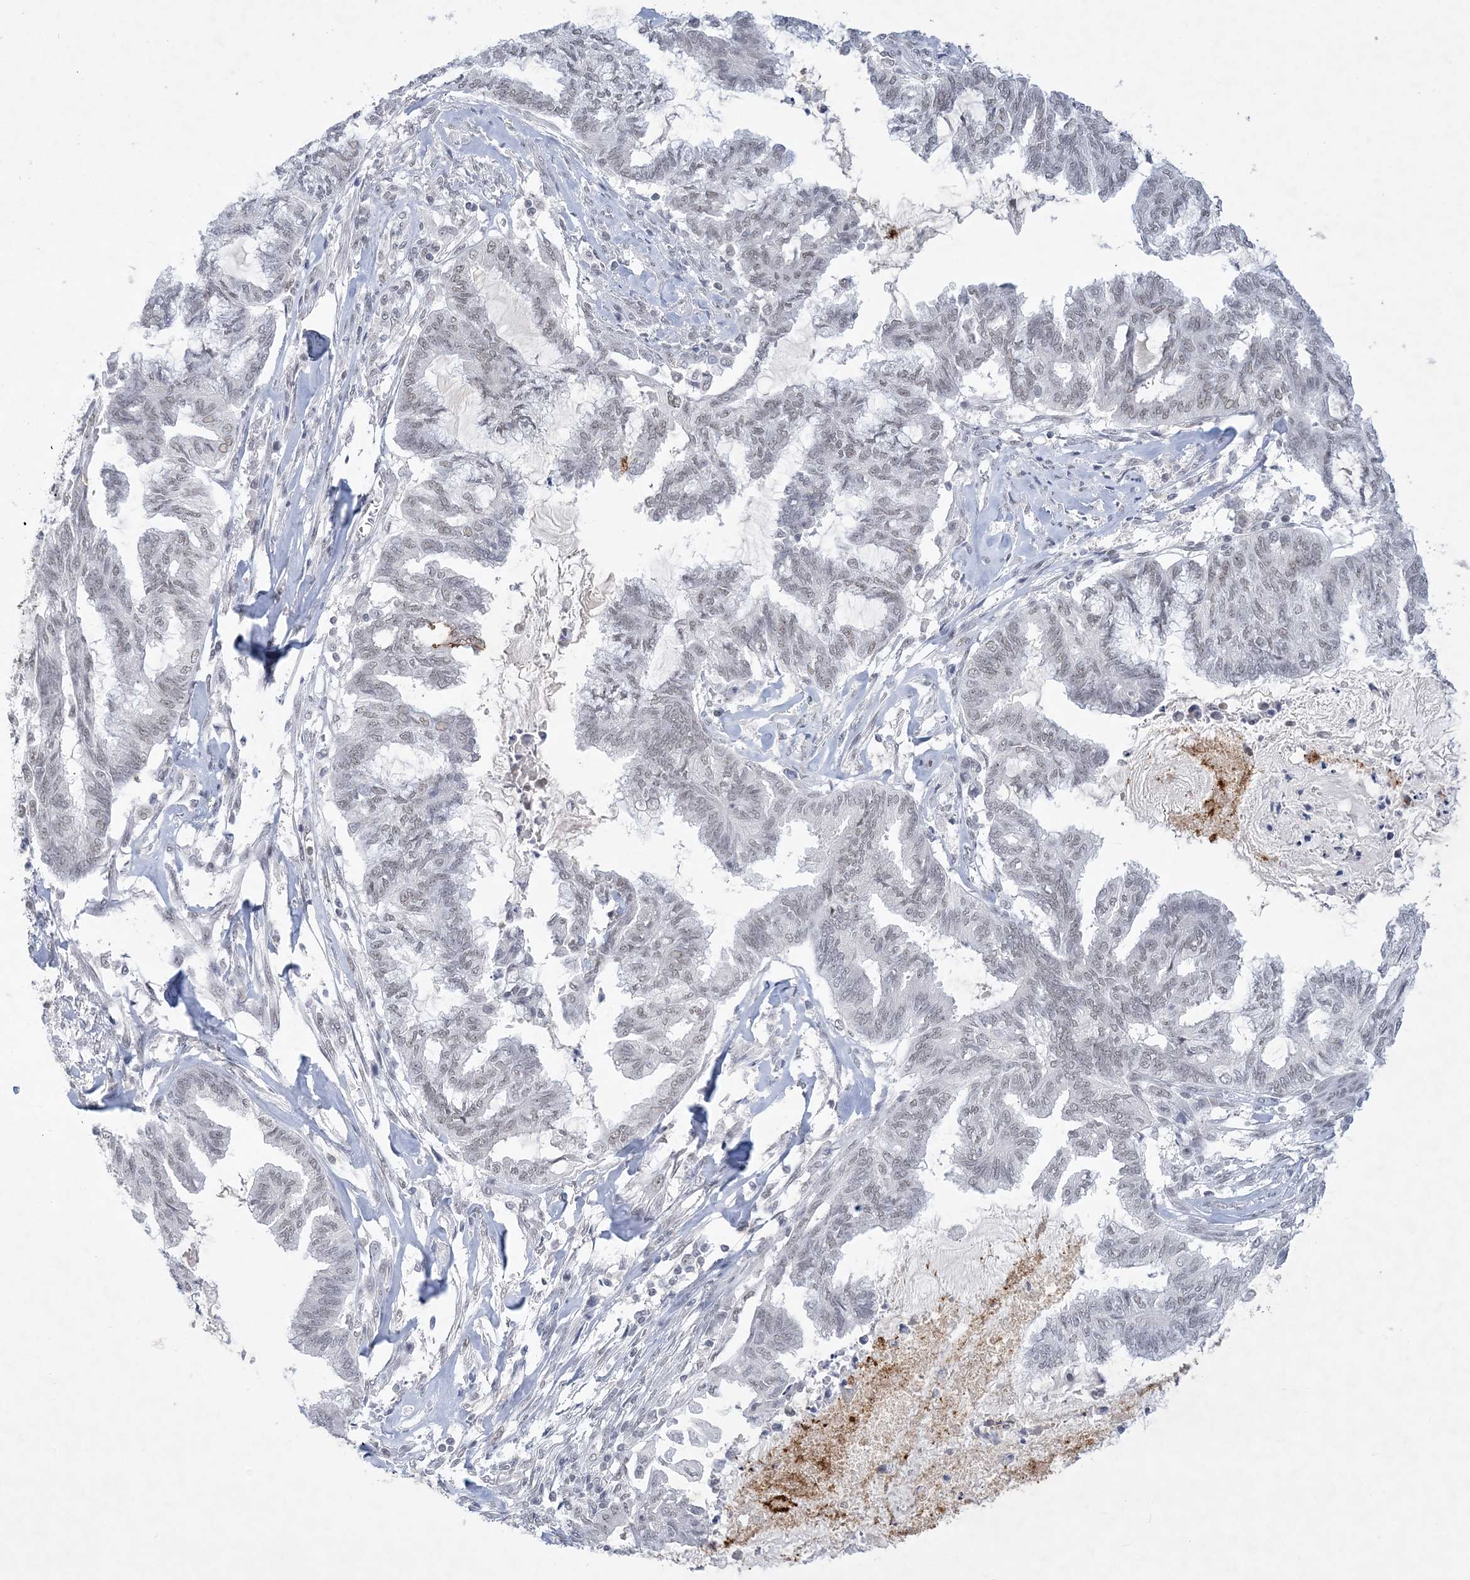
{"staining": {"intensity": "weak", "quantity": "<25%", "location": "nuclear"}, "tissue": "endometrial cancer", "cell_type": "Tumor cells", "image_type": "cancer", "snomed": [{"axis": "morphology", "description": "Adenocarcinoma, NOS"}, {"axis": "topography", "description": "Endometrium"}], "caption": "Endometrial cancer was stained to show a protein in brown. There is no significant expression in tumor cells.", "gene": "KMT2D", "patient": {"sex": "female", "age": 86}}